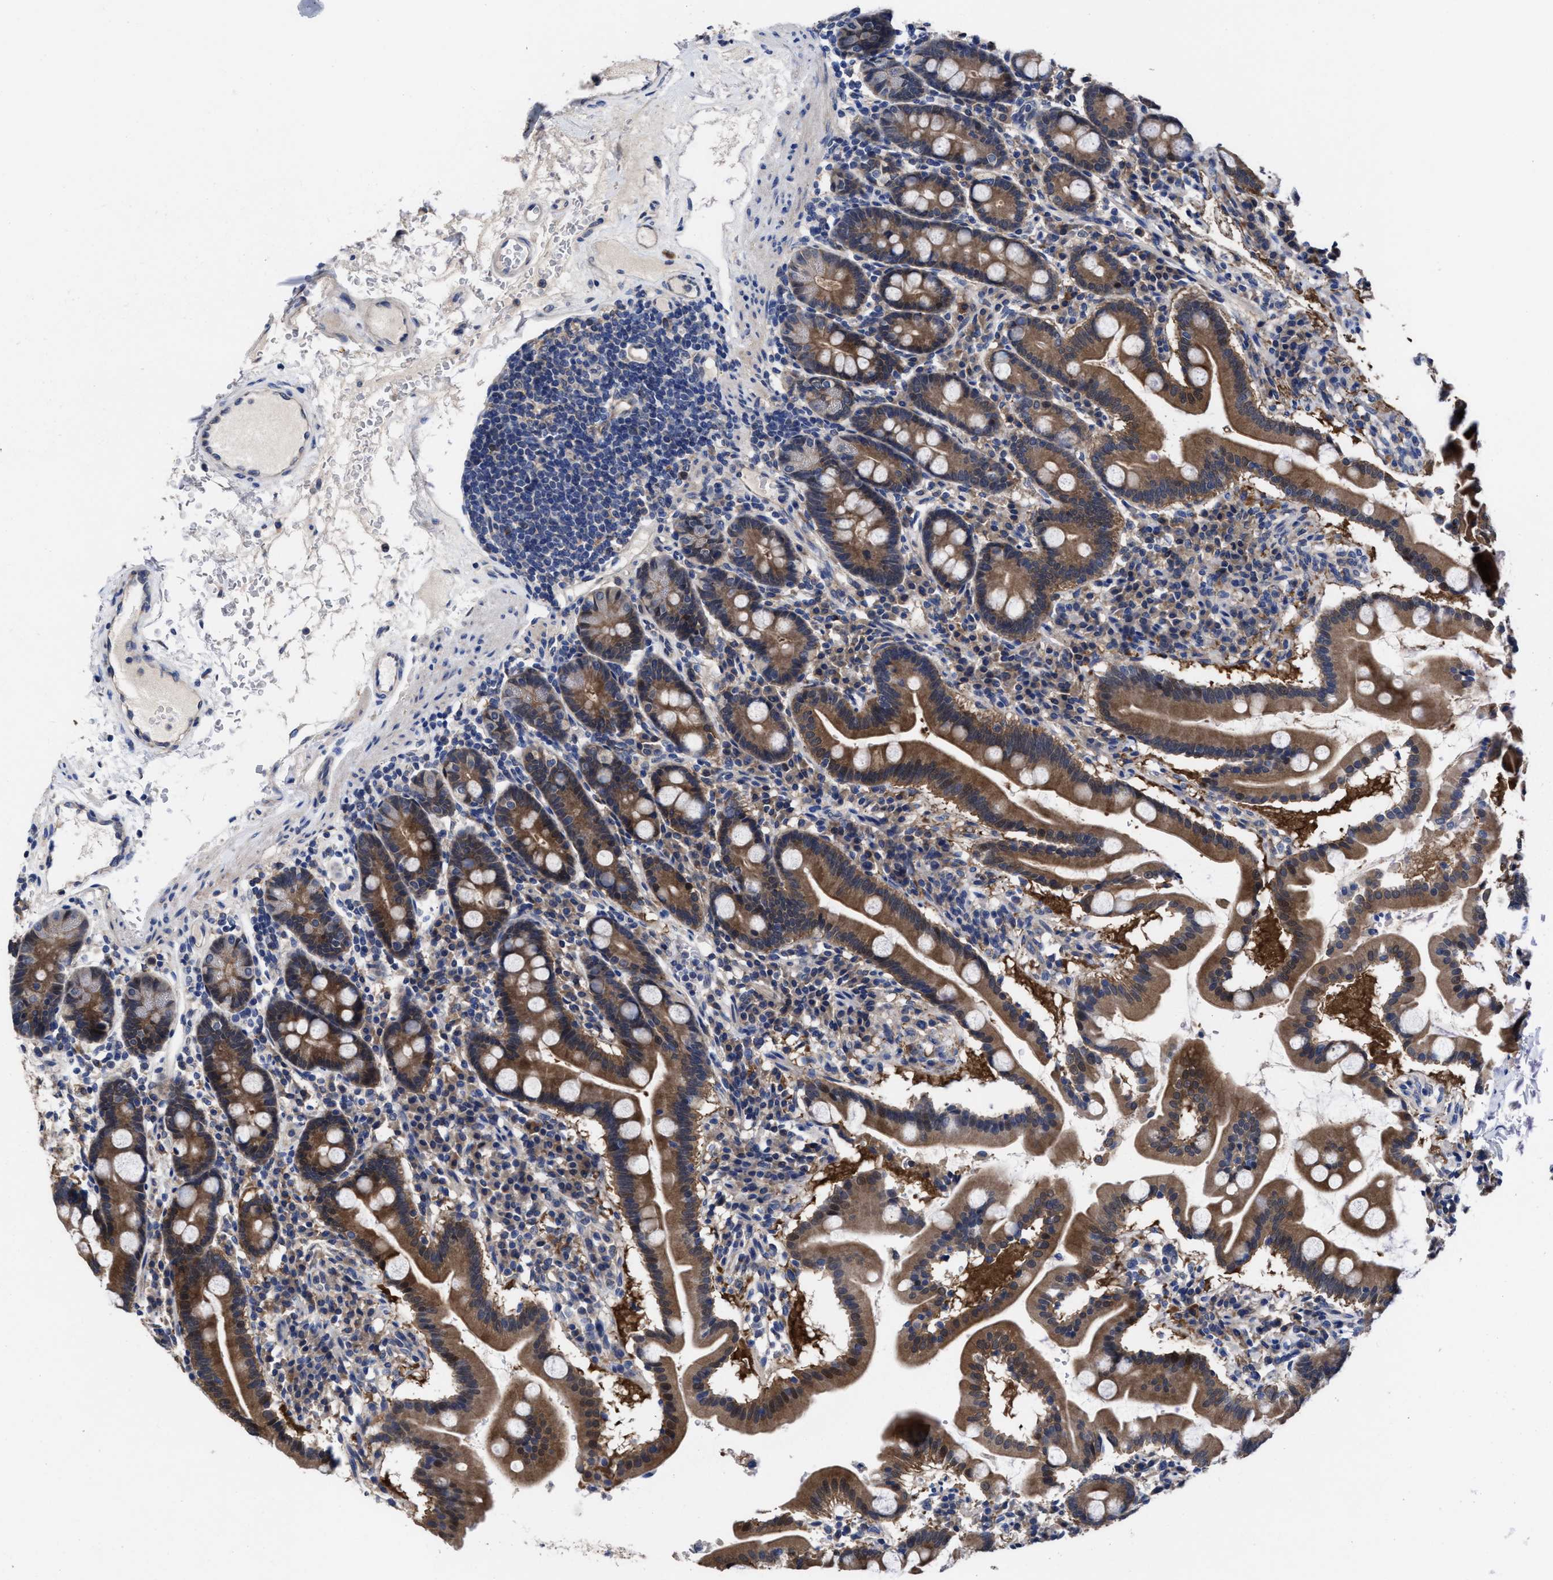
{"staining": {"intensity": "strong", "quantity": ">75%", "location": "cytoplasmic/membranous"}, "tissue": "duodenum", "cell_type": "Glandular cells", "image_type": "normal", "snomed": [{"axis": "morphology", "description": "Normal tissue, NOS"}, {"axis": "topography", "description": "Duodenum"}], "caption": "Immunohistochemistry (IHC) histopathology image of unremarkable human duodenum stained for a protein (brown), which exhibits high levels of strong cytoplasmic/membranous positivity in about >75% of glandular cells.", "gene": "TXNDC17", "patient": {"sex": "male", "age": 50}}